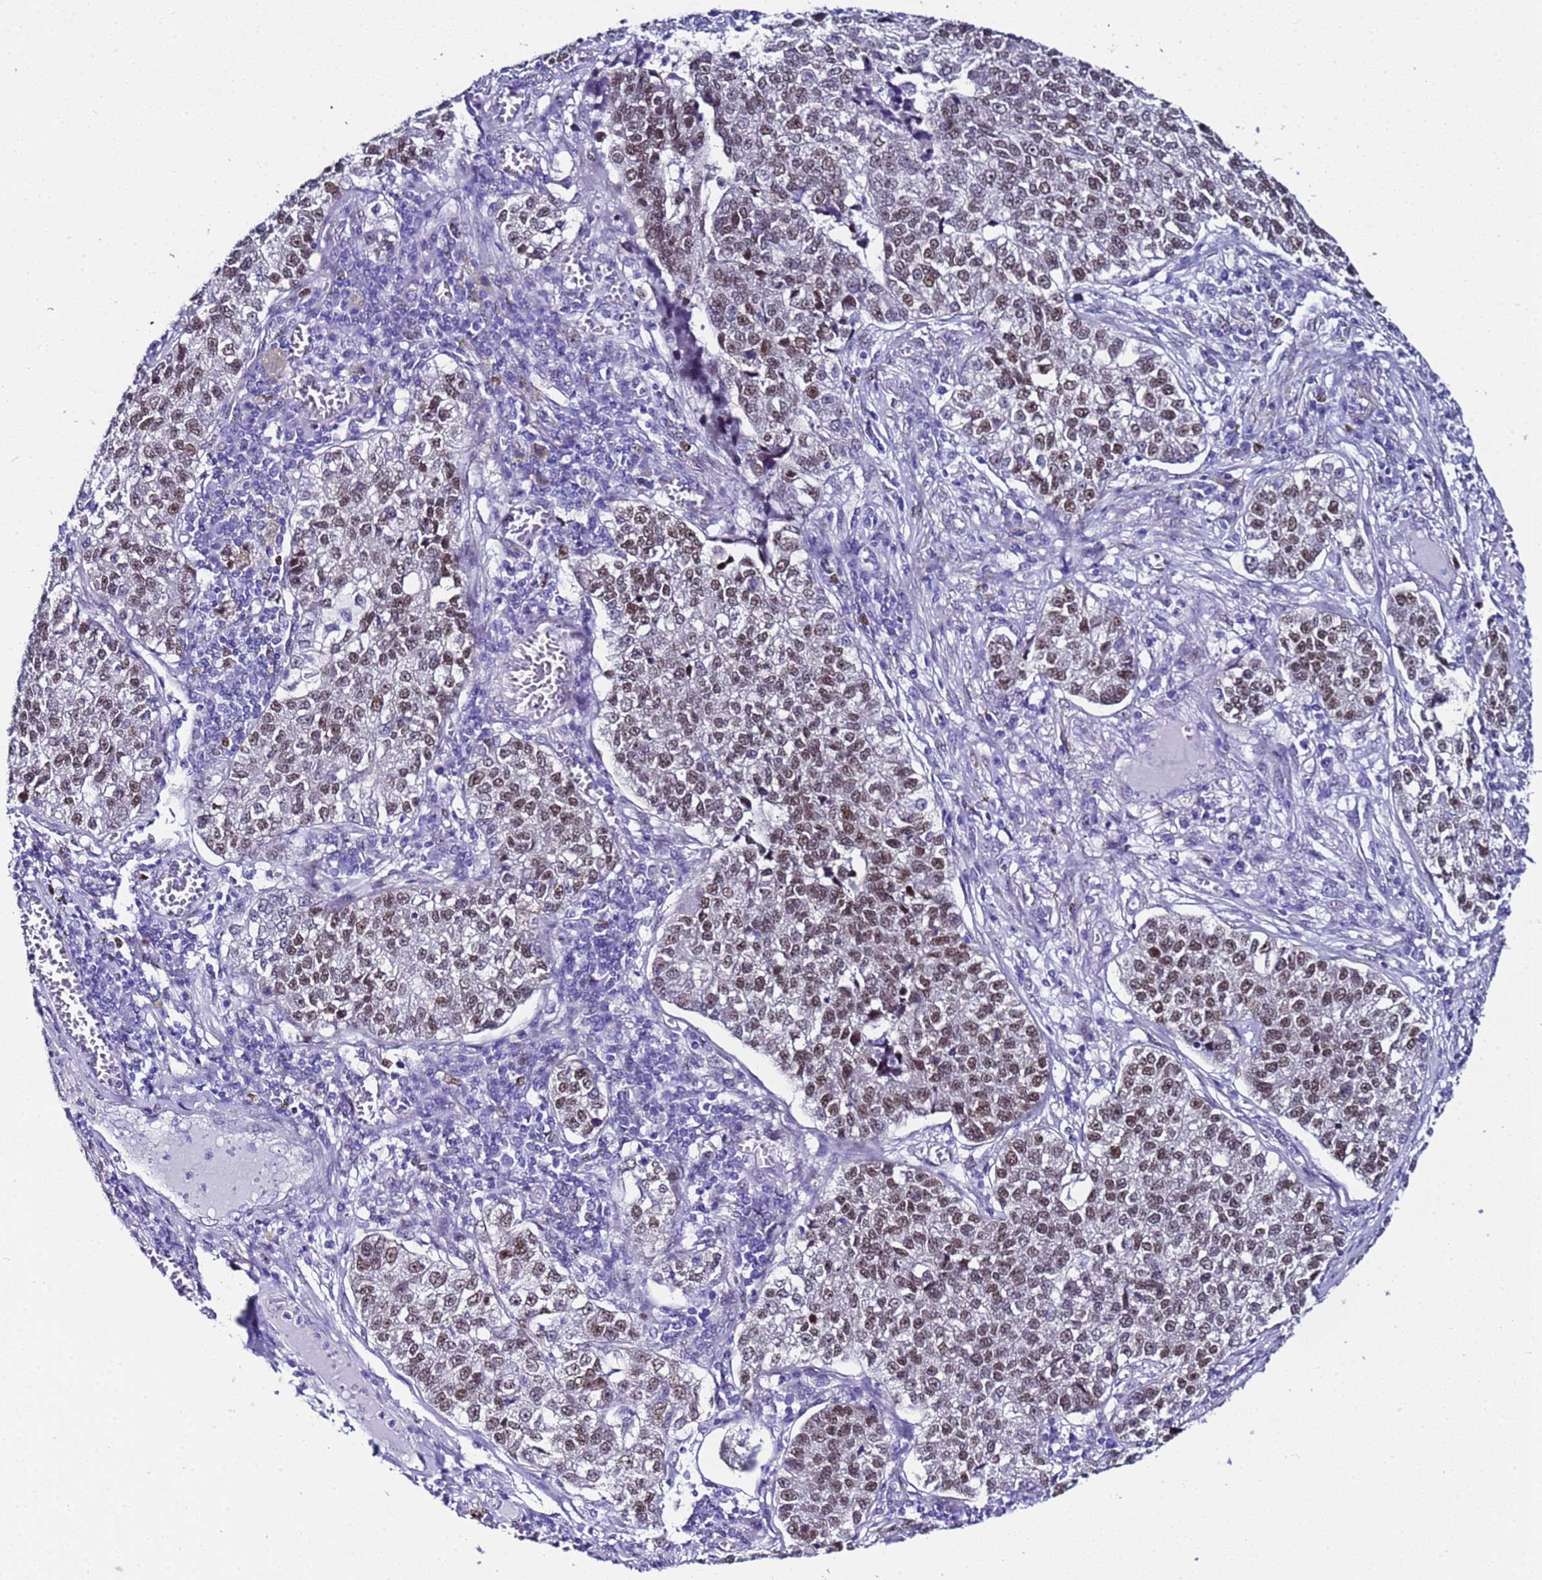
{"staining": {"intensity": "moderate", "quantity": ">75%", "location": "nuclear"}, "tissue": "lung cancer", "cell_type": "Tumor cells", "image_type": "cancer", "snomed": [{"axis": "morphology", "description": "Adenocarcinoma, NOS"}, {"axis": "topography", "description": "Lung"}], "caption": "IHC micrograph of neoplastic tissue: human lung cancer stained using immunohistochemistry demonstrates medium levels of moderate protein expression localized specifically in the nuclear of tumor cells, appearing as a nuclear brown color.", "gene": "BCL7A", "patient": {"sex": "male", "age": 49}}